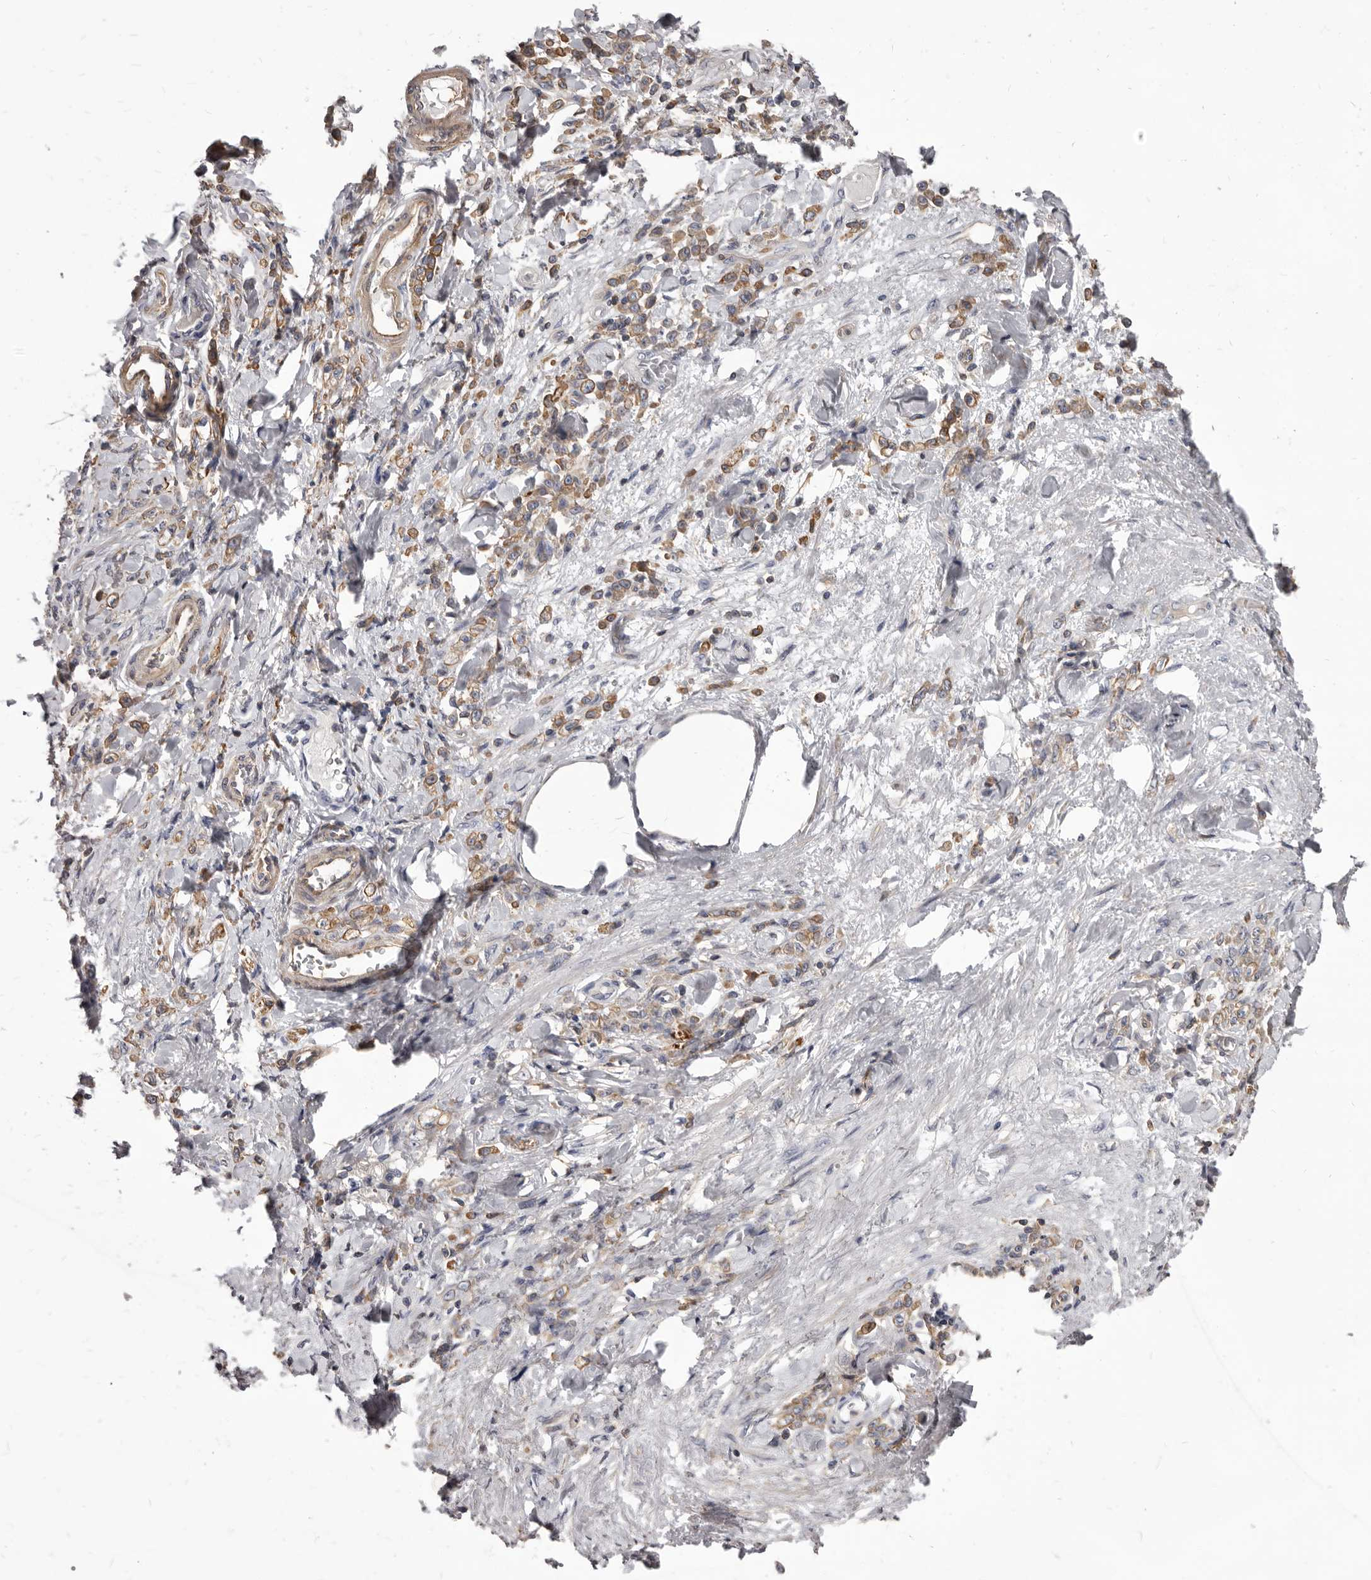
{"staining": {"intensity": "moderate", "quantity": ">75%", "location": "cytoplasmic/membranous"}, "tissue": "stomach cancer", "cell_type": "Tumor cells", "image_type": "cancer", "snomed": [{"axis": "morphology", "description": "Normal tissue, NOS"}, {"axis": "morphology", "description": "Adenocarcinoma, NOS"}, {"axis": "topography", "description": "Stomach"}], "caption": "The micrograph demonstrates a brown stain indicating the presence of a protein in the cytoplasmic/membranous of tumor cells in stomach adenocarcinoma.", "gene": "NIBAN1", "patient": {"sex": "male", "age": 82}}